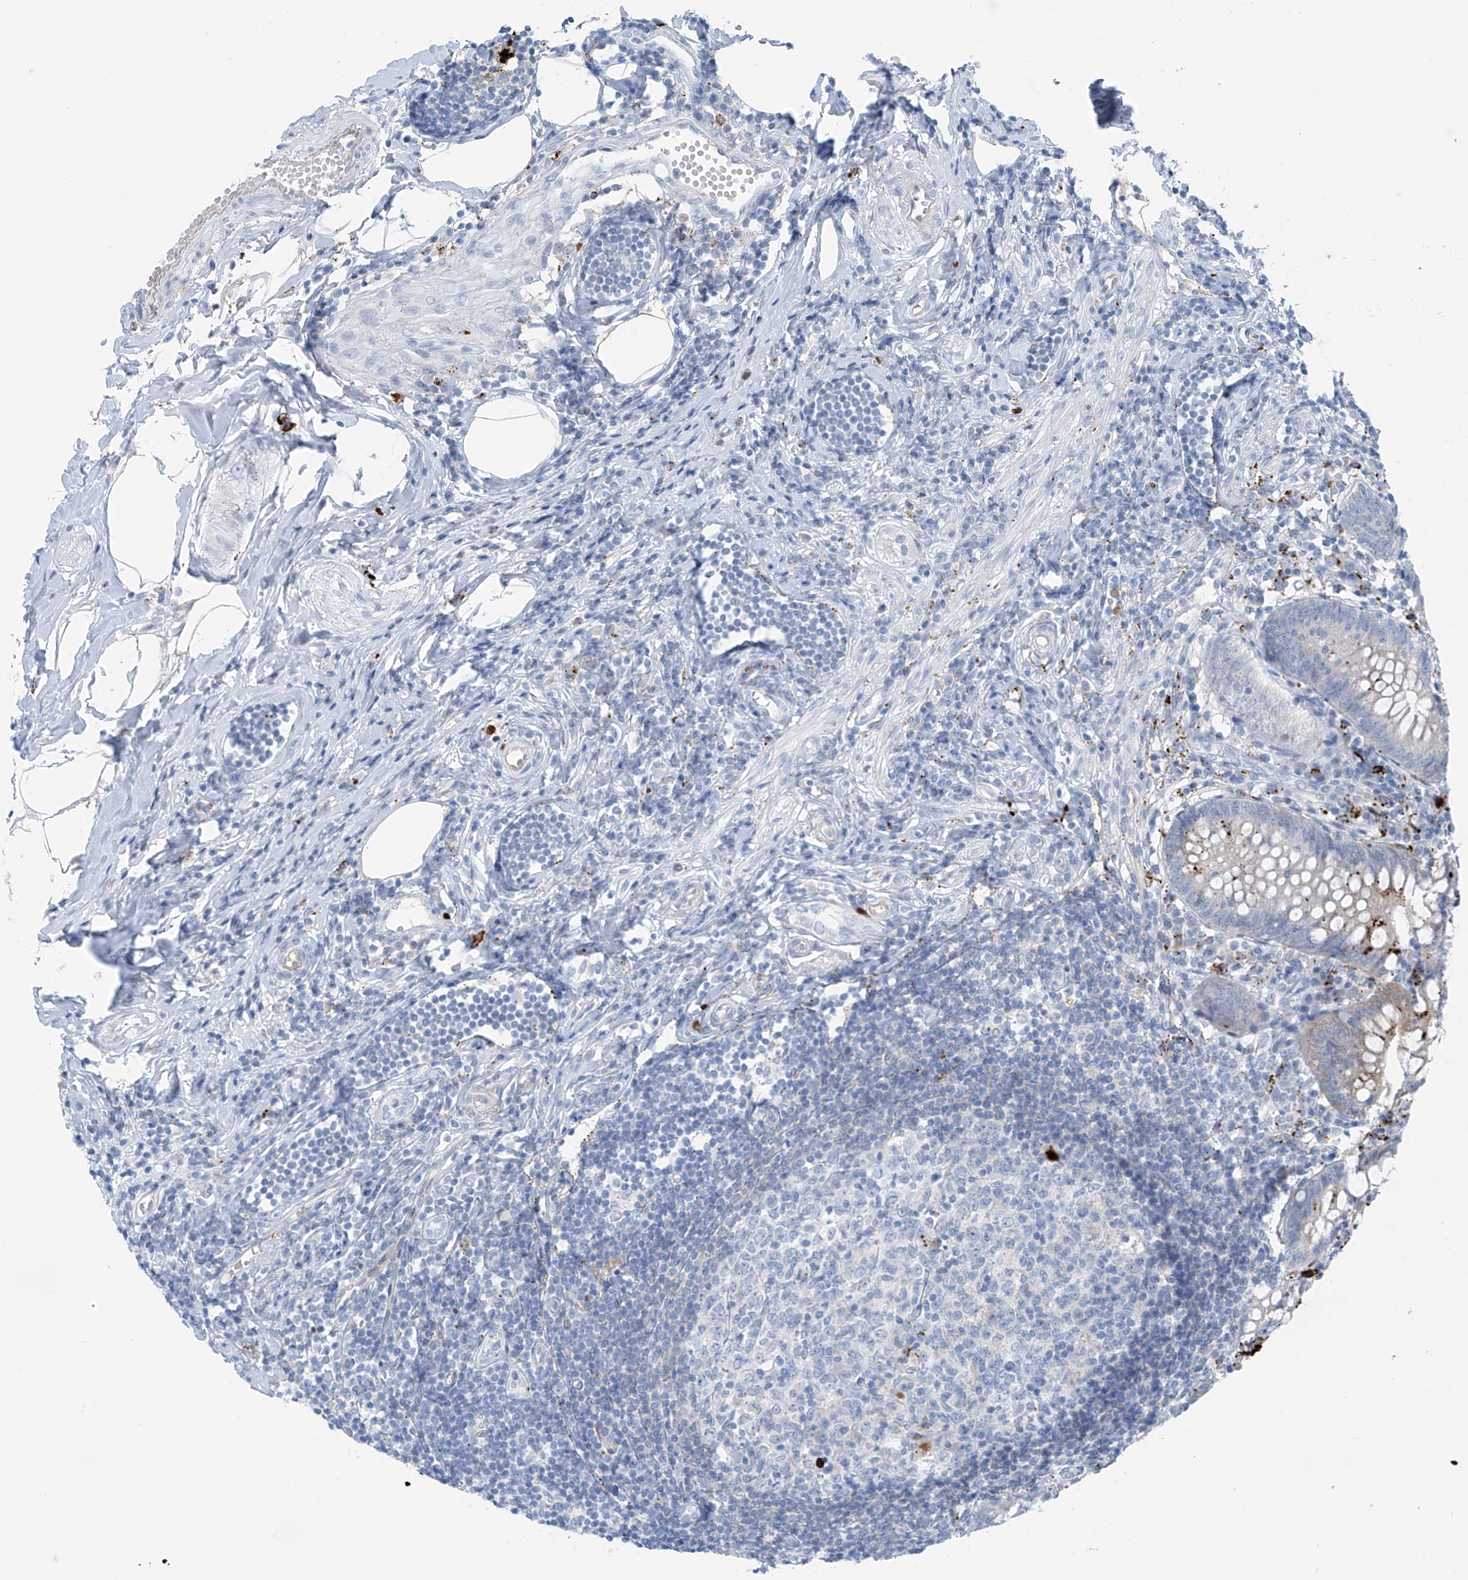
{"staining": {"intensity": "strong", "quantity": "25%-75%", "location": "cytoplasmic/membranous"}, "tissue": "appendix", "cell_type": "Glandular cells", "image_type": "normal", "snomed": [{"axis": "morphology", "description": "Normal tissue, NOS"}, {"axis": "topography", "description": "Appendix"}], "caption": "Immunohistochemistry (IHC) (DAB) staining of unremarkable human appendix reveals strong cytoplasmic/membranous protein expression in approximately 25%-75% of glandular cells. The protein of interest is shown in brown color, while the nuclei are stained blue.", "gene": "ZNF793", "patient": {"sex": "female", "age": 54}}